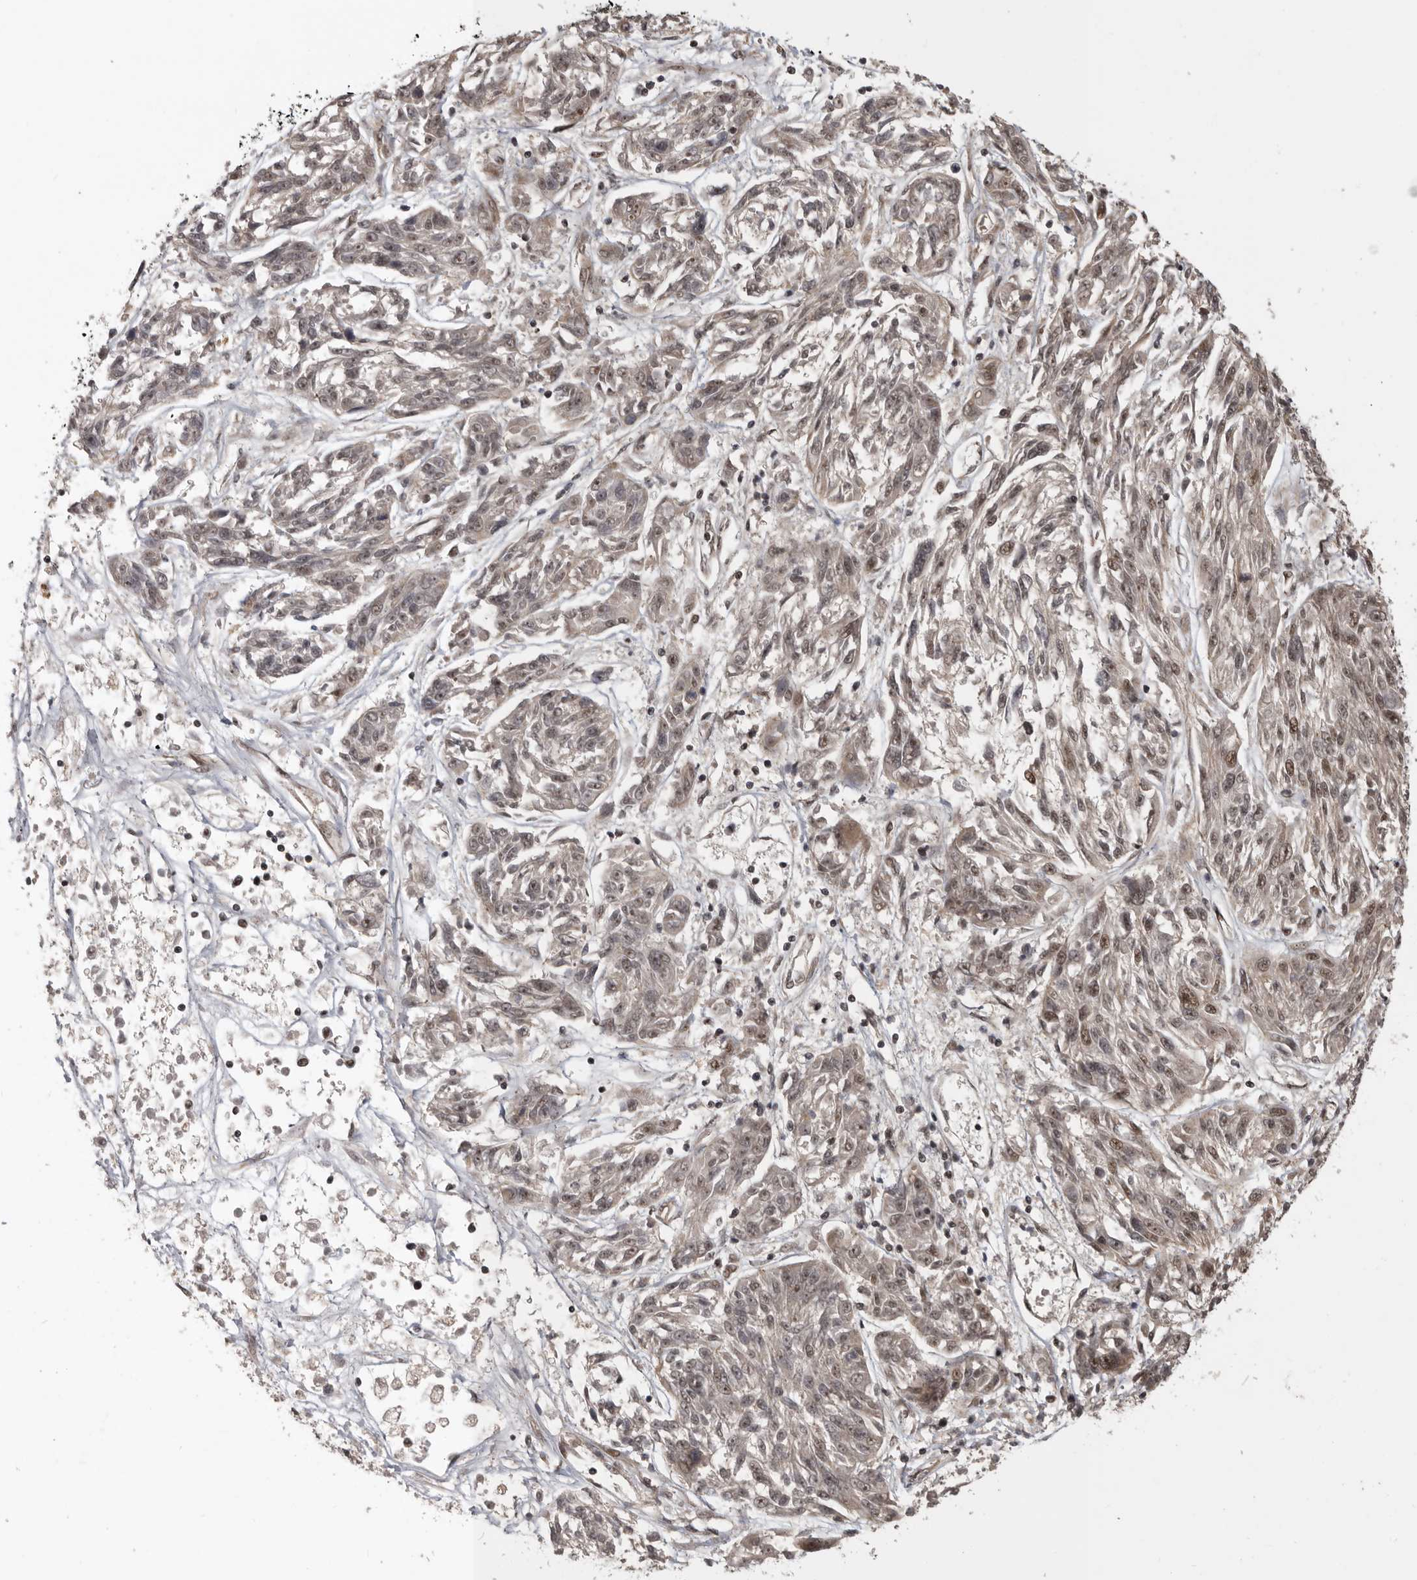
{"staining": {"intensity": "moderate", "quantity": "25%-75%", "location": "nuclear"}, "tissue": "melanoma", "cell_type": "Tumor cells", "image_type": "cancer", "snomed": [{"axis": "morphology", "description": "Malignant melanoma, NOS"}, {"axis": "topography", "description": "Skin"}], "caption": "Immunohistochemical staining of human melanoma shows medium levels of moderate nuclear protein positivity in approximately 25%-75% of tumor cells.", "gene": "CBLL1", "patient": {"sex": "male", "age": 53}}